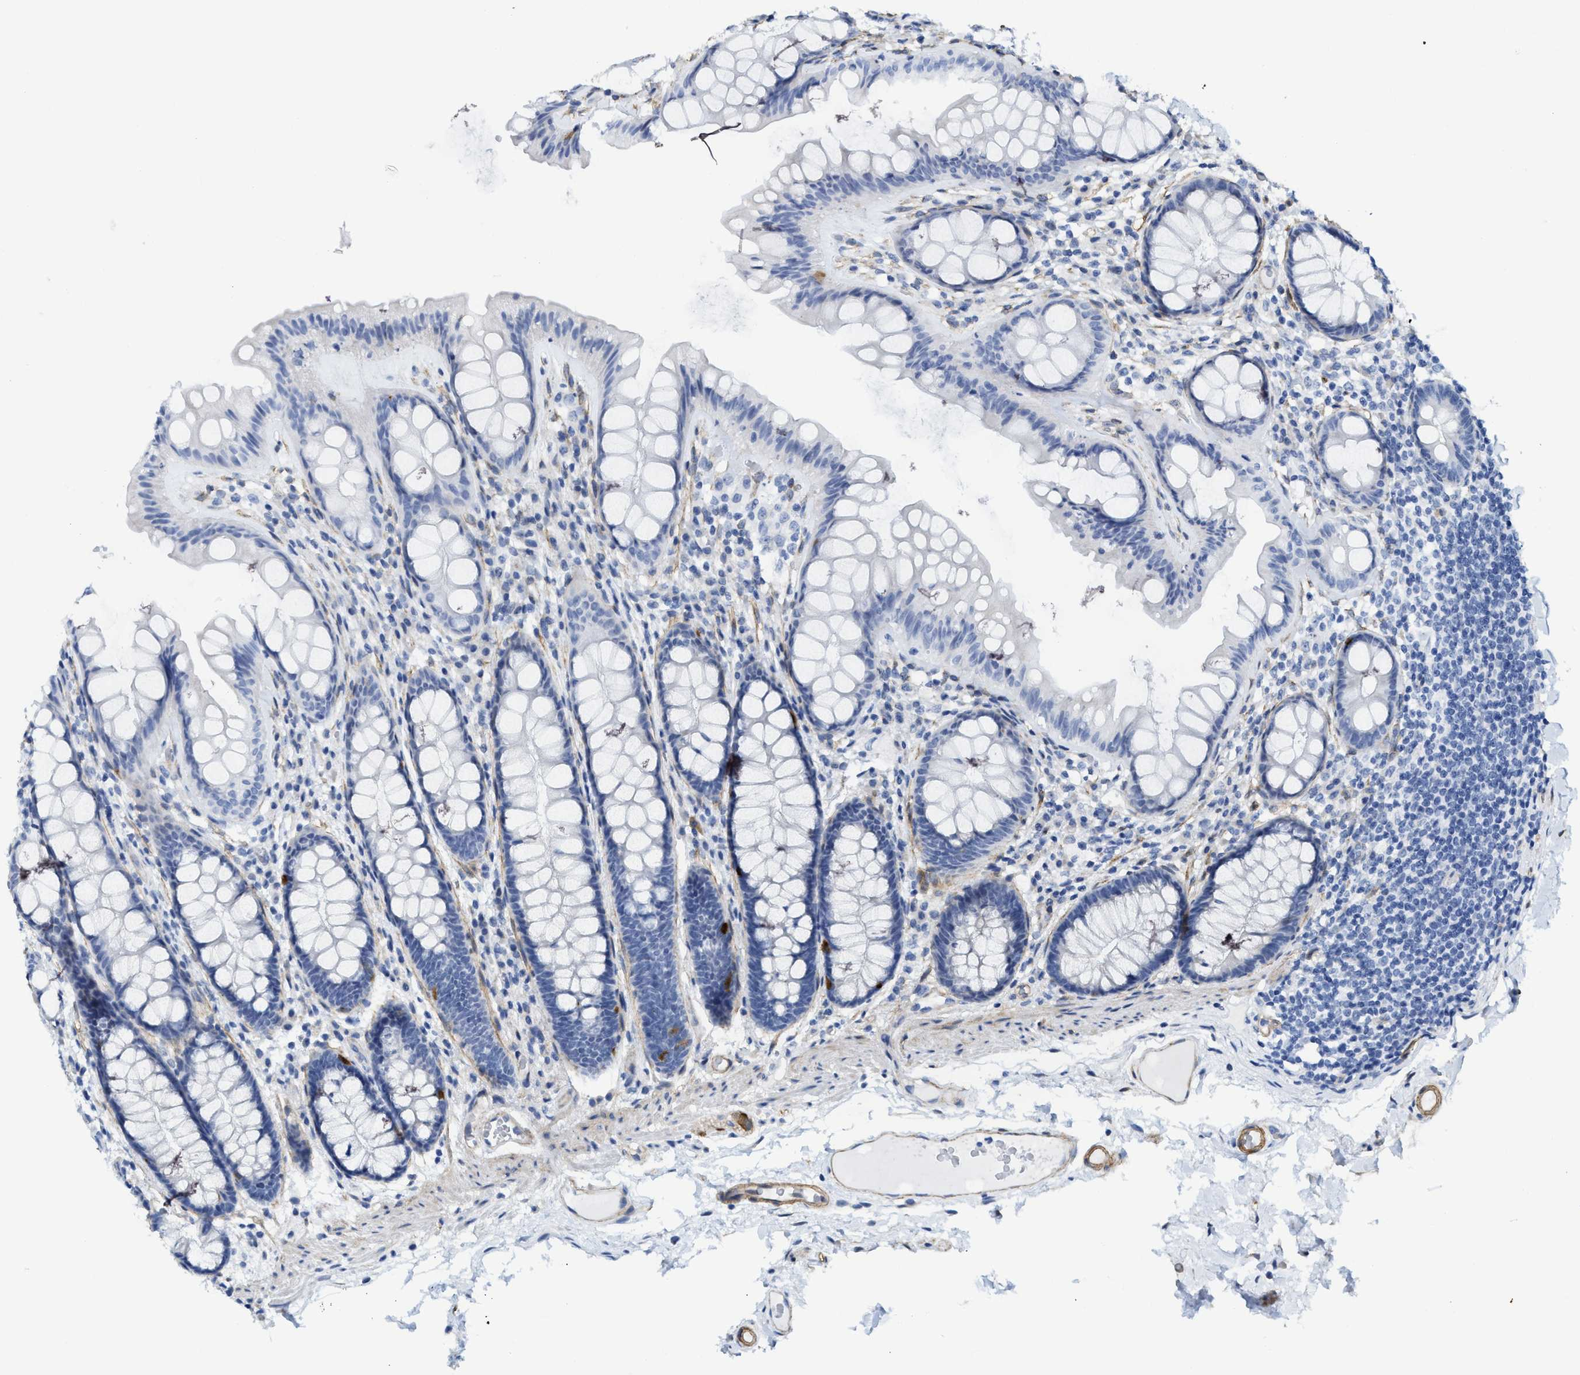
{"staining": {"intensity": "moderate", "quantity": ">75%", "location": "cytoplasmic/membranous"}, "tissue": "colon", "cell_type": "Endothelial cells", "image_type": "normal", "snomed": [{"axis": "morphology", "description": "Normal tissue, NOS"}, {"axis": "topography", "description": "Colon"}], "caption": "DAB immunohistochemical staining of benign colon exhibits moderate cytoplasmic/membranous protein positivity in approximately >75% of endothelial cells. The staining was performed using DAB, with brown indicating positive protein expression. Nuclei are stained blue with hematoxylin.", "gene": "TUB", "patient": {"sex": "female", "age": 56}}